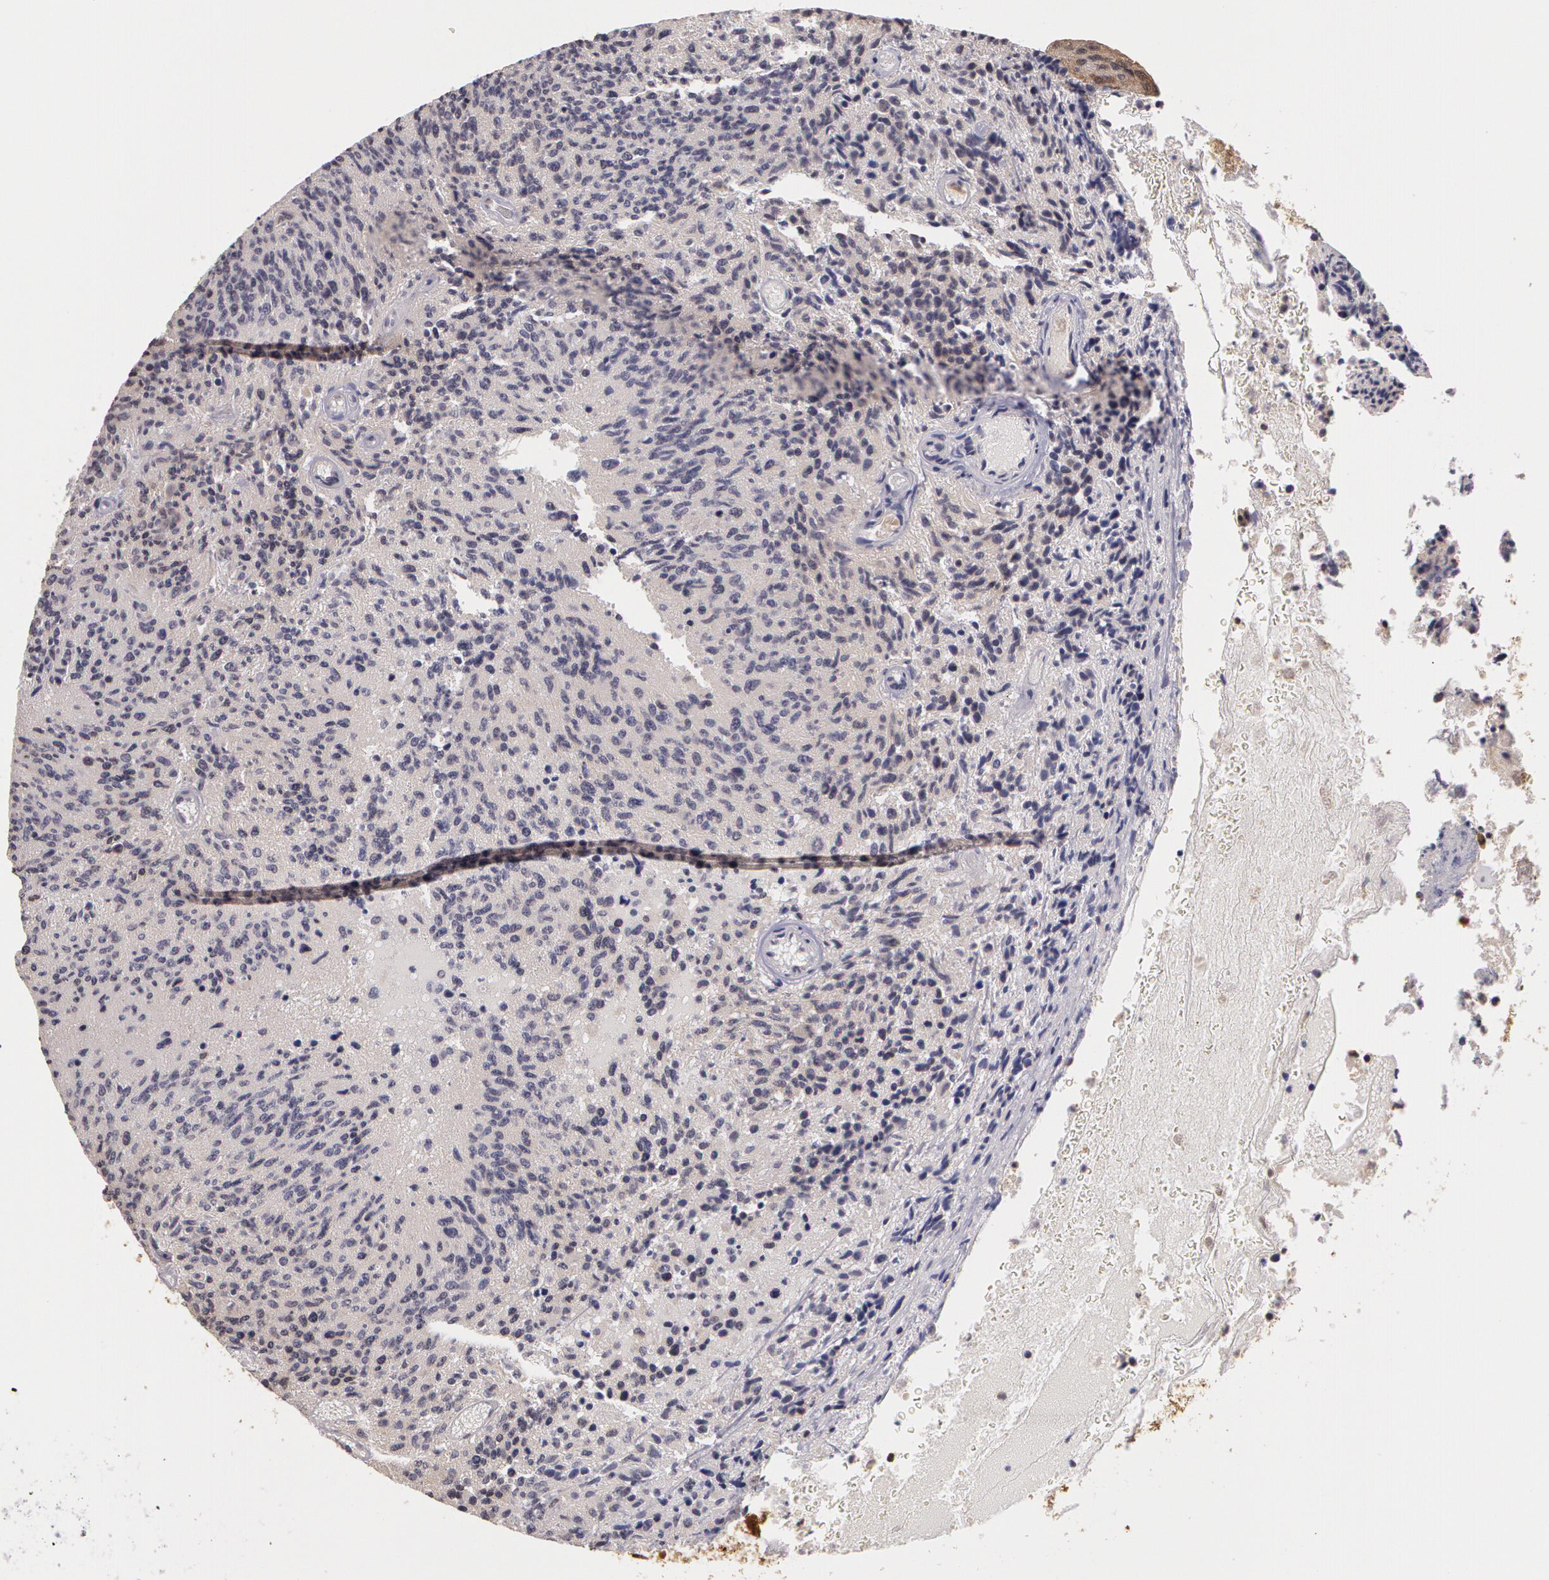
{"staining": {"intensity": "negative", "quantity": "none", "location": "none"}, "tissue": "glioma", "cell_type": "Tumor cells", "image_type": "cancer", "snomed": [{"axis": "morphology", "description": "Glioma, malignant, High grade"}, {"axis": "topography", "description": "Brain"}], "caption": "This is a histopathology image of immunohistochemistry (IHC) staining of glioma, which shows no staining in tumor cells.", "gene": "AHSA1", "patient": {"sex": "male", "age": 36}}